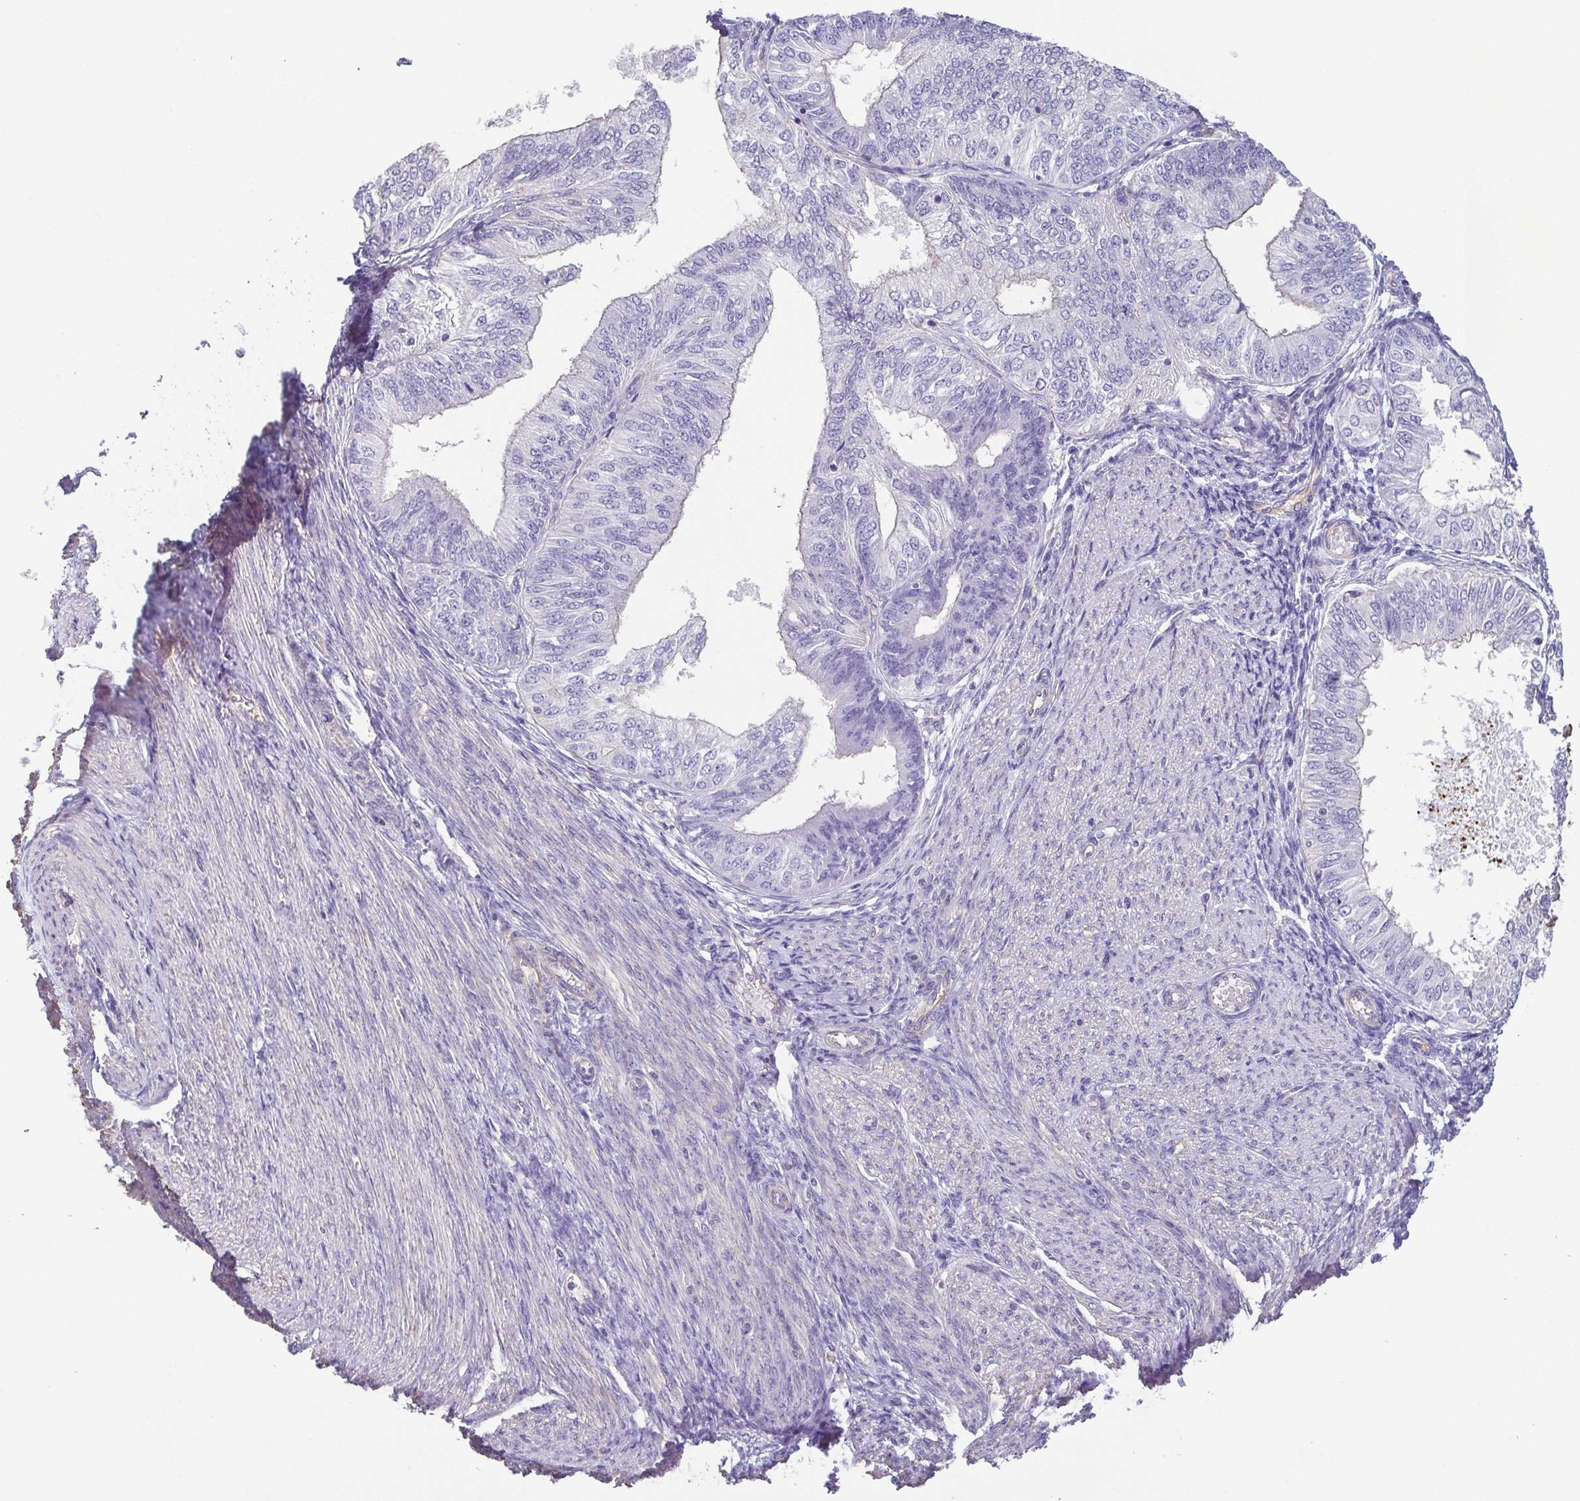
{"staining": {"intensity": "negative", "quantity": "none", "location": "none"}, "tissue": "endometrial cancer", "cell_type": "Tumor cells", "image_type": "cancer", "snomed": [{"axis": "morphology", "description": "Adenocarcinoma, NOS"}, {"axis": "topography", "description": "Endometrium"}], "caption": "The photomicrograph displays no significant staining in tumor cells of endometrial adenocarcinoma. (DAB (3,3'-diaminobenzidine) IHC visualized using brightfield microscopy, high magnification).", "gene": "MYL6", "patient": {"sex": "female", "age": 58}}